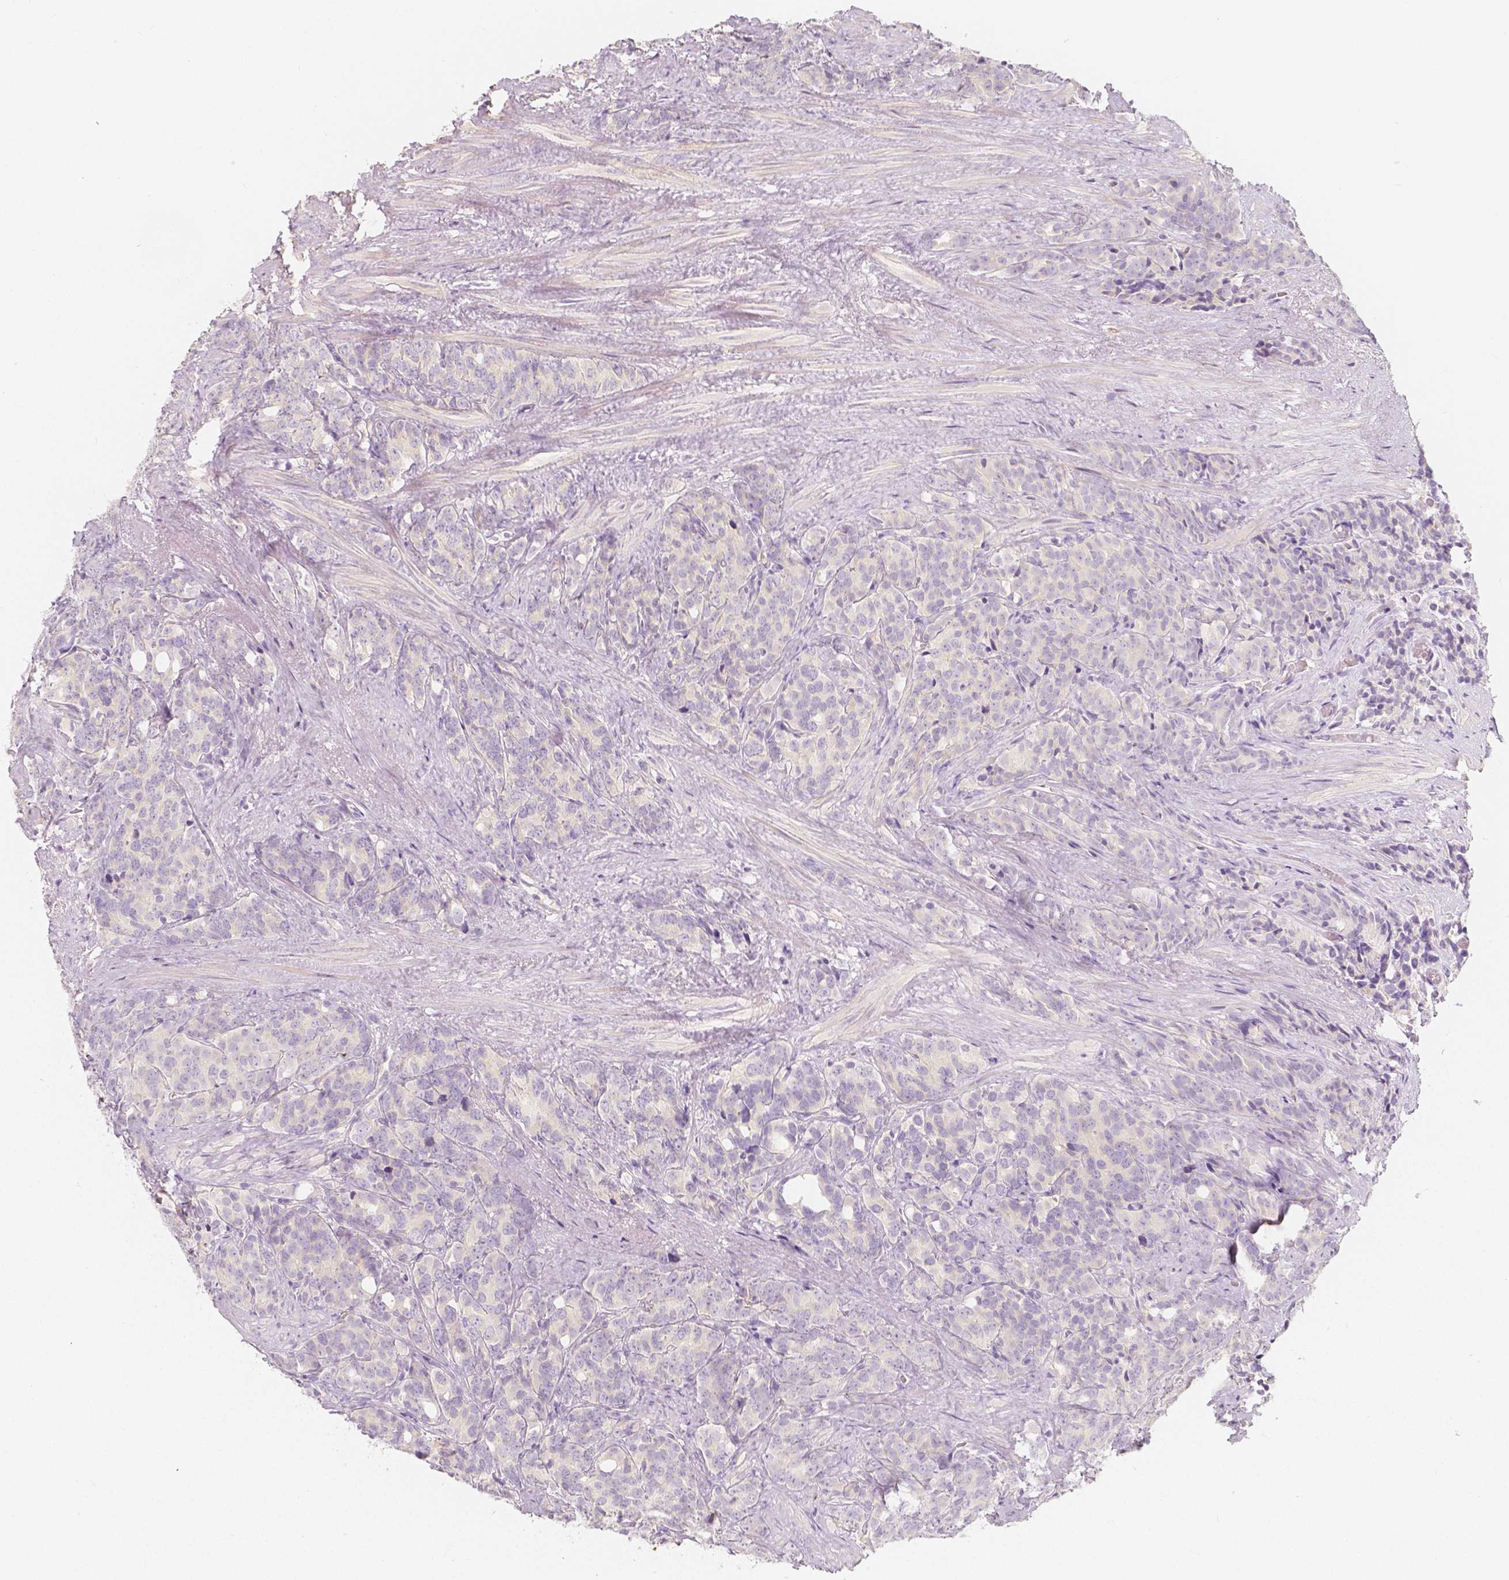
{"staining": {"intensity": "negative", "quantity": "none", "location": "none"}, "tissue": "prostate cancer", "cell_type": "Tumor cells", "image_type": "cancer", "snomed": [{"axis": "morphology", "description": "Adenocarcinoma, High grade"}, {"axis": "topography", "description": "Prostate"}], "caption": "Immunohistochemical staining of human prostate cancer demonstrates no significant positivity in tumor cells.", "gene": "BATF", "patient": {"sex": "male", "age": 84}}